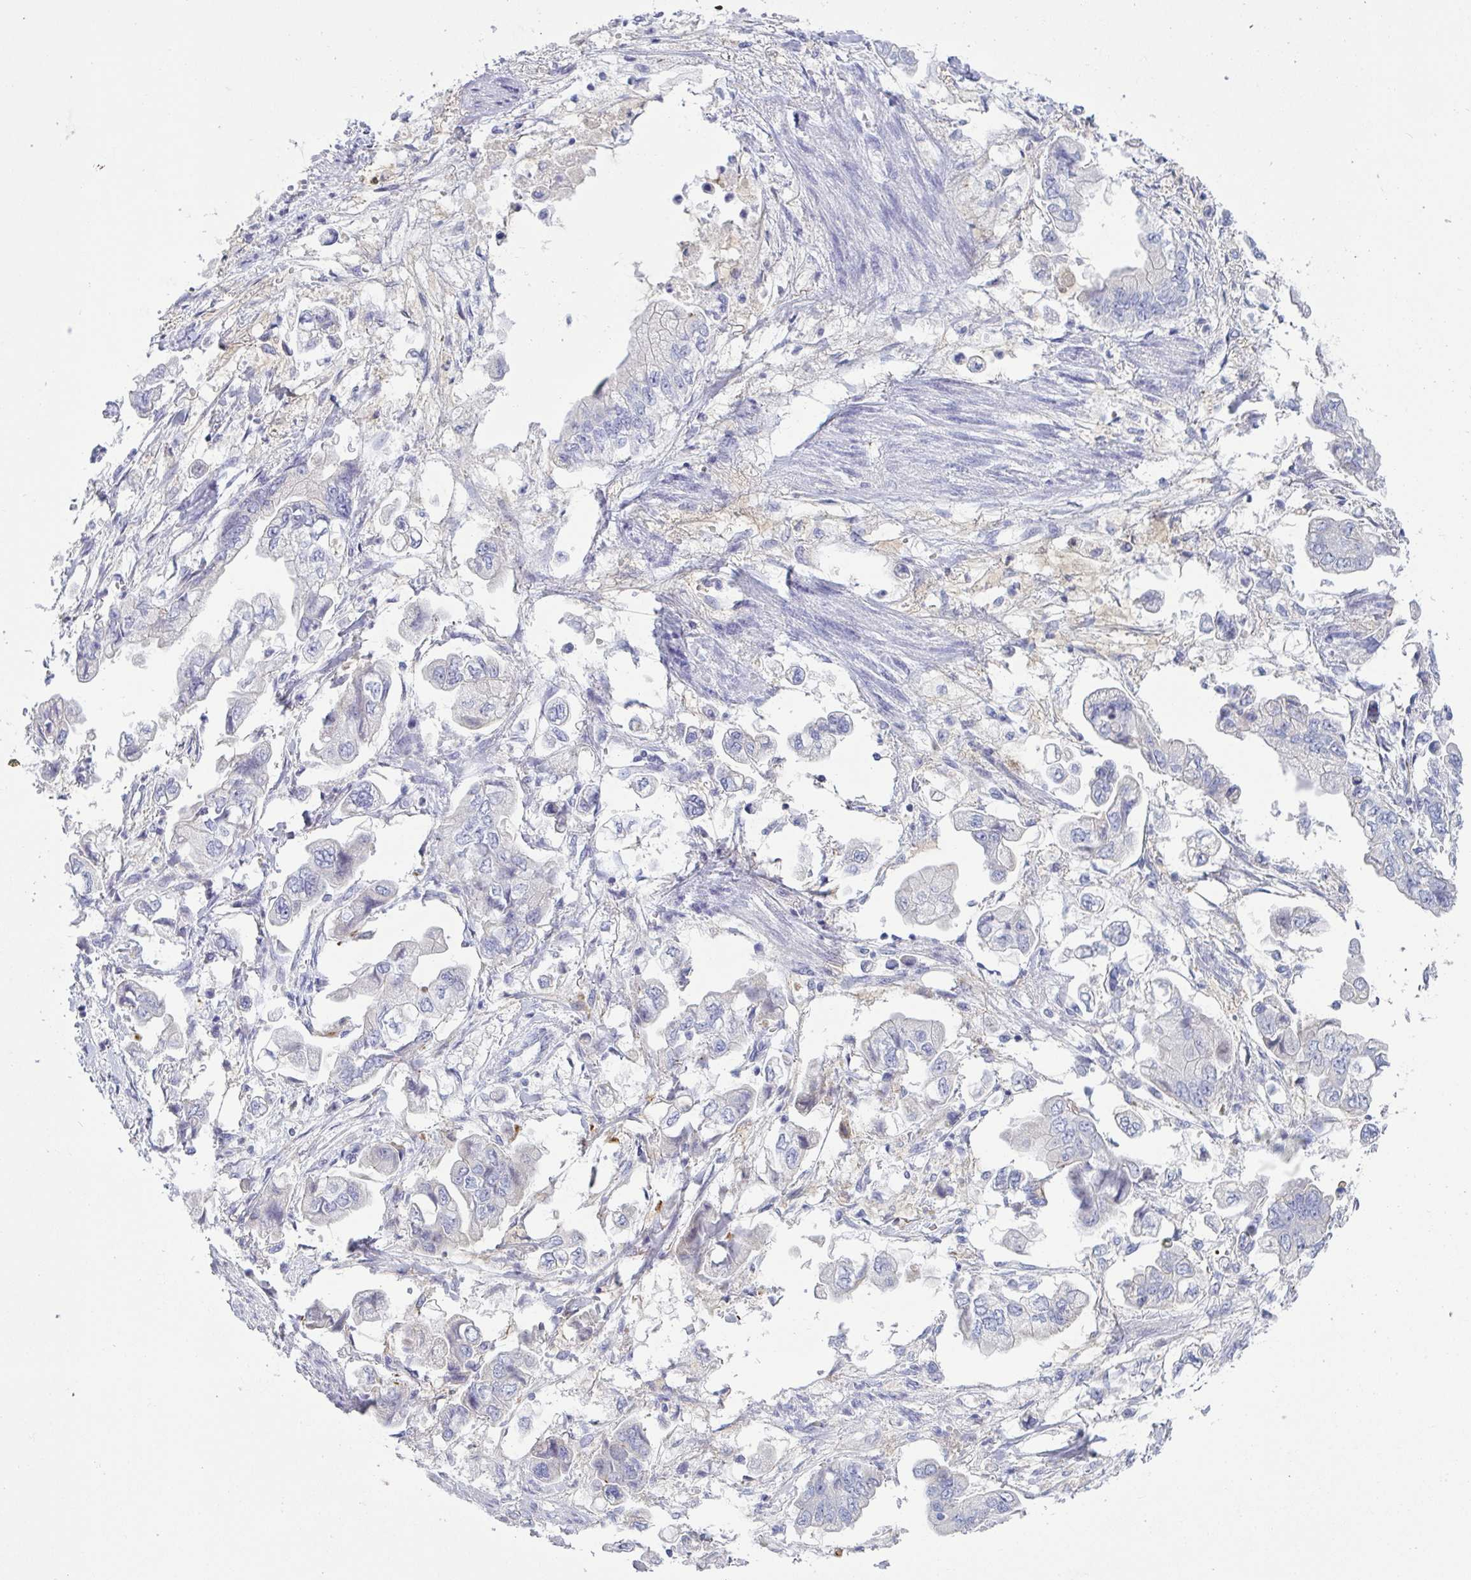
{"staining": {"intensity": "negative", "quantity": "none", "location": "none"}, "tissue": "stomach cancer", "cell_type": "Tumor cells", "image_type": "cancer", "snomed": [{"axis": "morphology", "description": "Adenocarcinoma, NOS"}, {"axis": "topography", "description": "Stomach"}], "caption": "A micrograph of human stomach cancer is negative for staining in tumor cells.", "gene": "TAS2R38", "patient": {"sex": "male", "age": 62}}